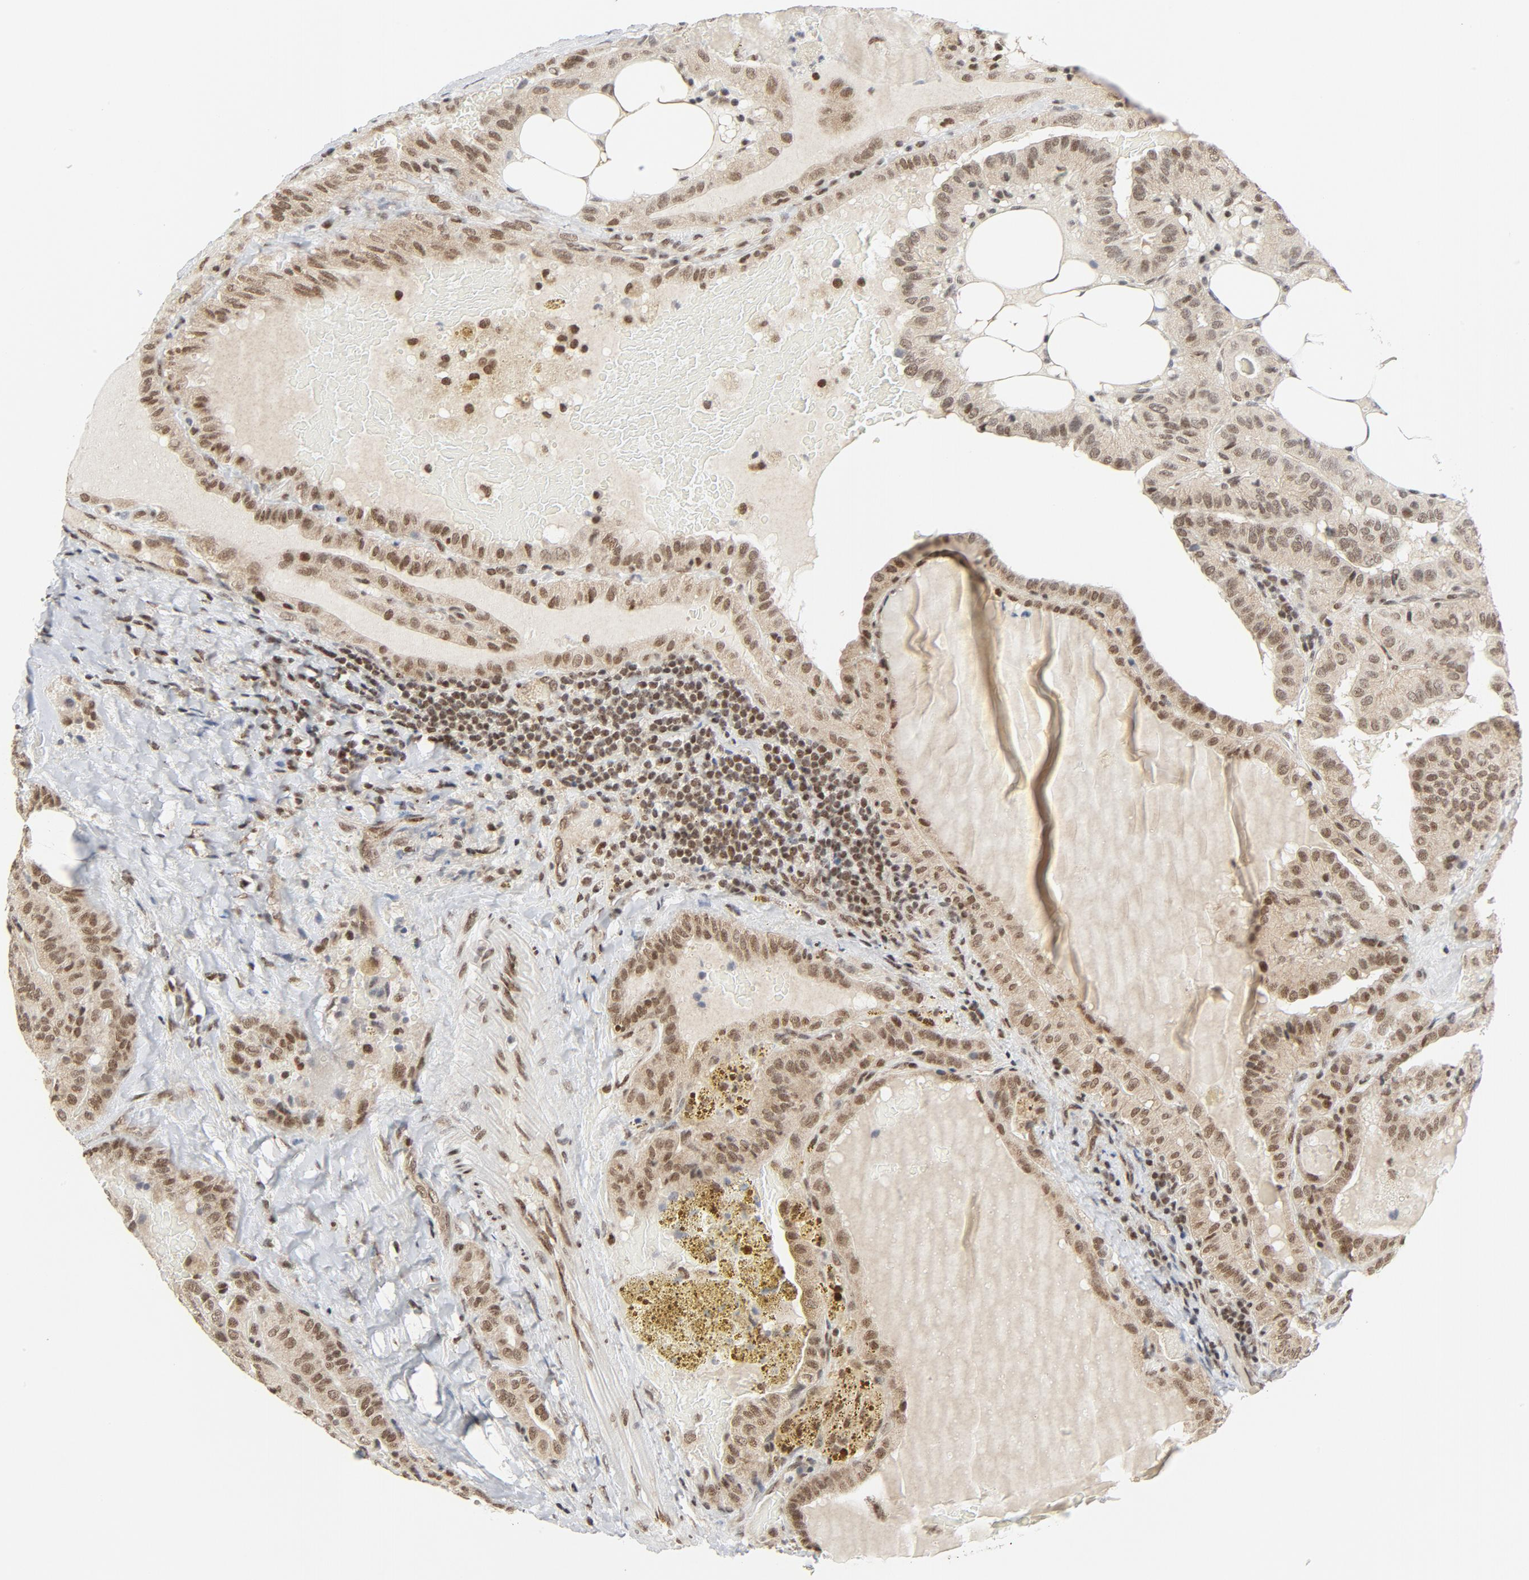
{"staining": {"intensity": "moderate", "quantity": ">75%", "location": "nuclear"}, "tissue": "thyroid cancer", "cell_type": "Tumor cells", "image_type": "cancer", "snomed": [{"axis": "morphology", "description": "Papillary adenocarcinoma, NOS"}, {"axis": "topography", "description": "Thyroid gland"}], "caption": "Protein staining of thyroid cancer tissue exhibits moderate nuclear expression in about >75% of tumor cells.", "gene": "ERCC1", "patient": {"sex": "male", "age": 77}}